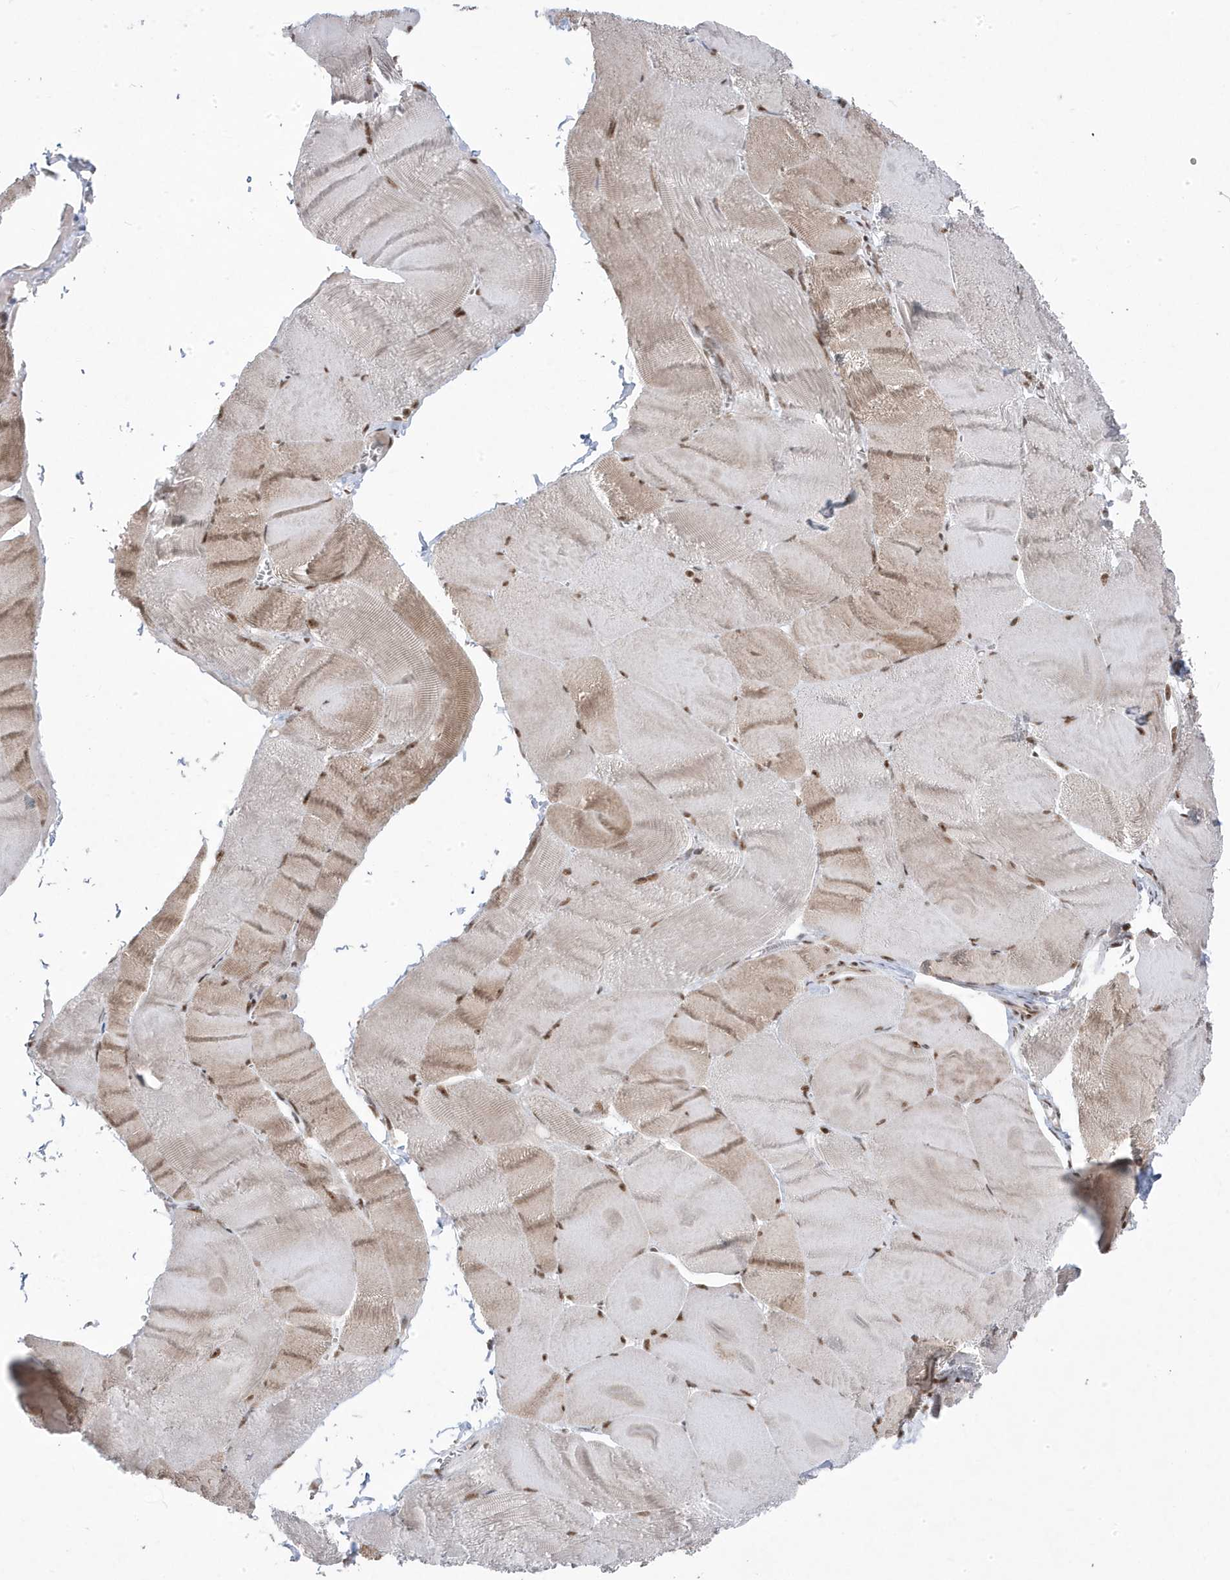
{"staining": {"intensity": "moderate", "quantity": ">75%", "location": "cytoplasmic/membranous,nuclear"}, "tissue": "skeletal muscle", "cell_type": "Myocytes", "image_type": "normal", "snomed": [{"axis": "morphology", "description": "Normal tissue, NOS"}, {"axis": "morphology", "description": "Basal cell carcinoma"}, {"axis": "topography", "description": "Skeletal muscle"}], "caption": "Immunohistochemistry staining of benign skeletal muscle, which shows medium levels of moderate cytoplasmic/membranous,nuclear positivity in approximately >75% of myocytes indicating moderate cytoplasmic/membranous,nuclear protein expression. The staining was performed using DAB (brown) for protein detection and nuclei were counterstained in hematoxylin (blue).", "gene": "MTREX", "patient": {"sex": "female", "age": 64}}